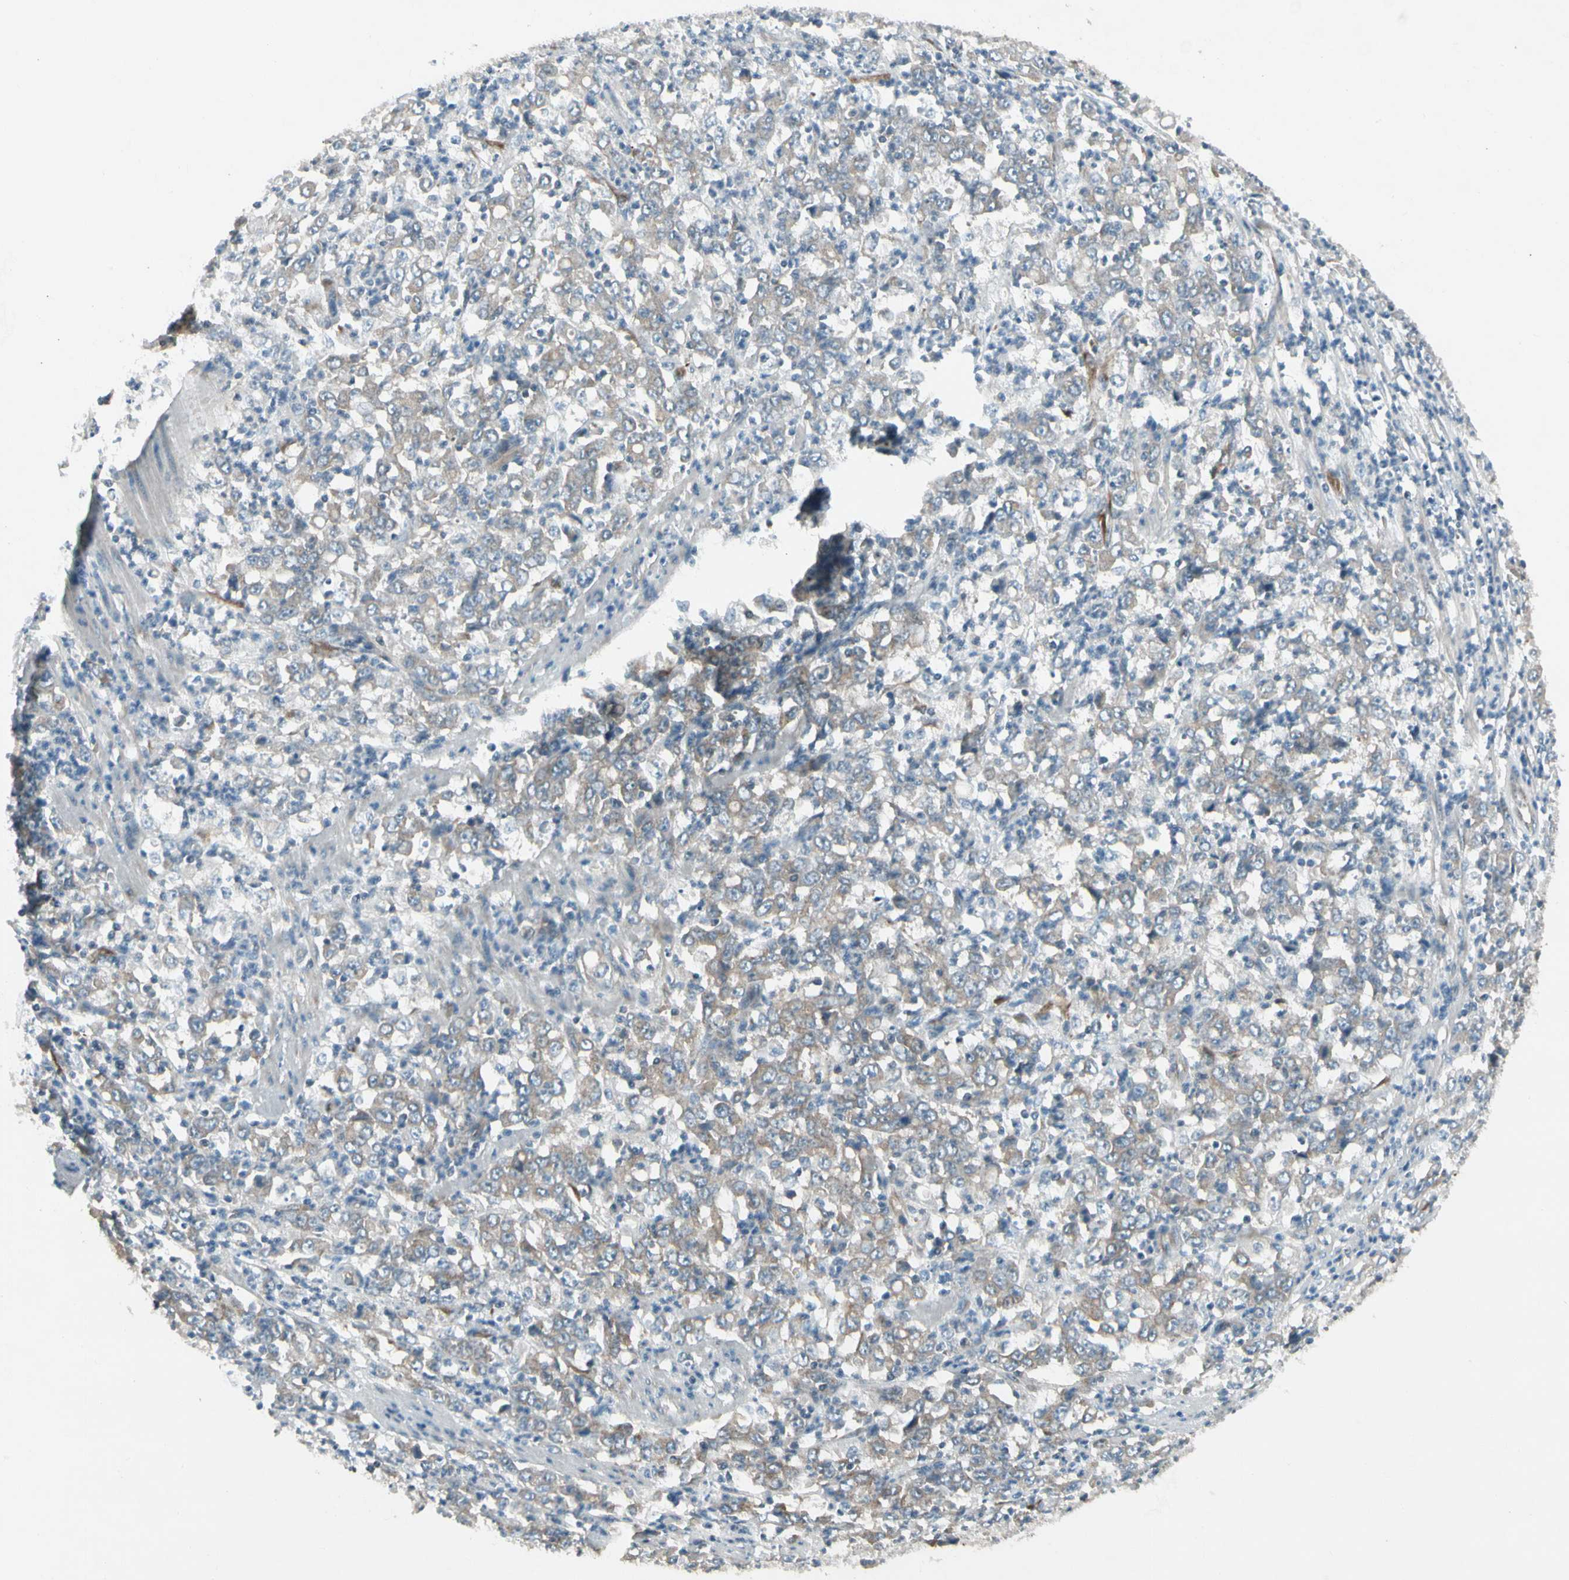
{"staining": {"intensity": "weak", "quantity": "25%-75%", "location": "cytoplasmic/membranous"}, "tissue": "stomach cancer", "cell_type": "Tumor cells", "image_type": "cancer", "snomed": [{"axis": "morphology", "description": "Adenocarcinoma, NOS"}, {"axis": "topography", "description": "Stomach, lower"}], "caption": "Immunohistochemistry image of neoplastic tissue: human adenocarcinoma (stomach) stained using immunohistochemistry (IHC) demonstrates low levels of weak protein expression localized specifically in the cytoplasmic/membranous of tumor cells, appearing as a cytoplasmic/membranous brown color.", "gene": "PANK2", "patient": {"sex": "female", "age": 71}}